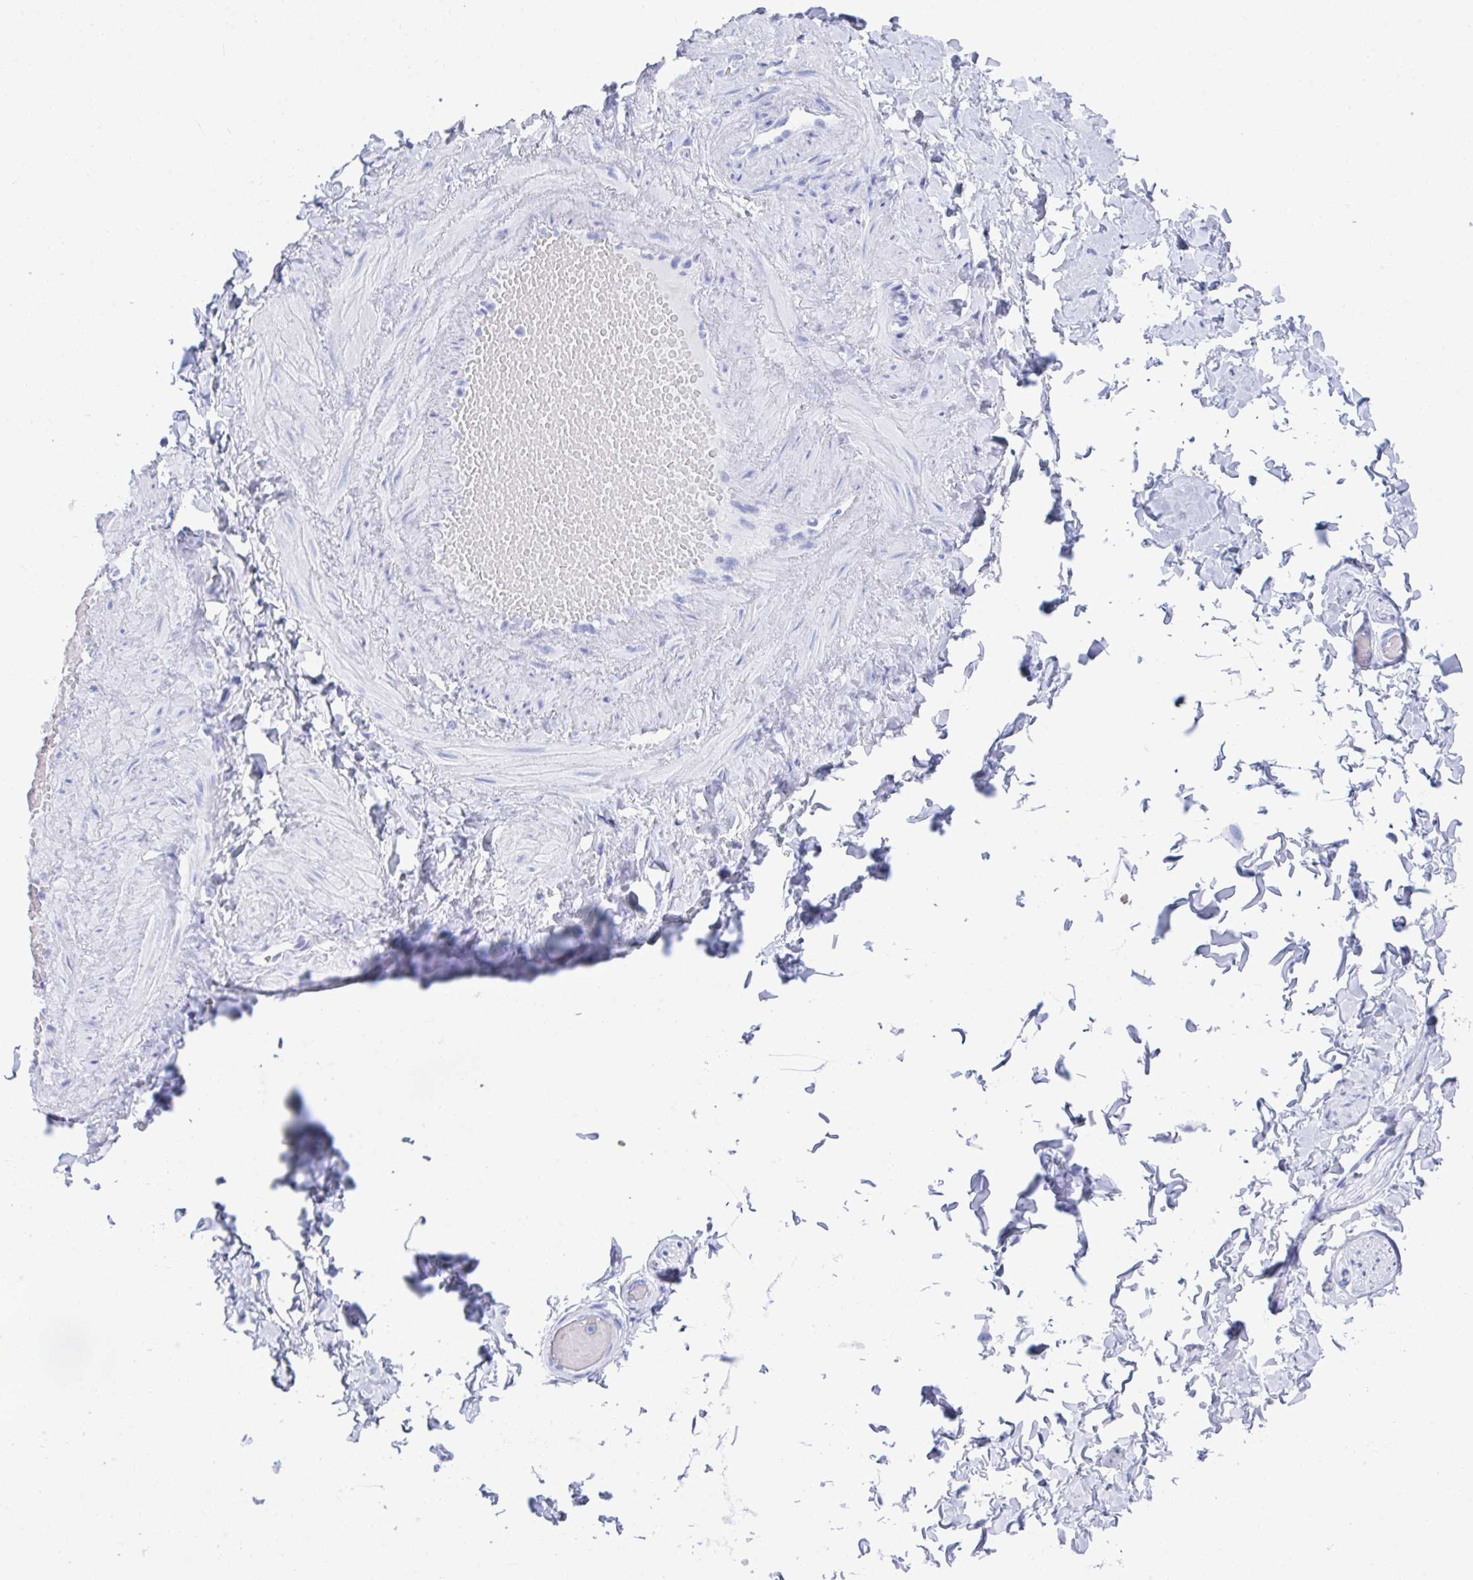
{"staining": {"intensity": "negative", "quantity": "none", "location": "none"}, "tissue": "soft tissue", "cell_type": "Fibroblasts", "image_type": "normal", "snomed": [{"axis": "morphology", "description": "Normal tissue, NOS"}, {"axis": "topography", "description": "Soft tissue"}, {"axis": "topography", "description": "Adipose tissue"}, {"axis": "topography", "description": "Vascular tissue"}, {"axis": "topography", "description": "Peripheral nerve tissue"}], "caption": "High power microscopy image of an immunohistochemistry (IHC) histopathology image of normal soft tissue, revealing no significant staining in fibroblasts. (DAB IHC visualized using brightfield microscopy, high magnification).", "gene": "MROH2B", "patient": {"sex": "male", "age": 29}}